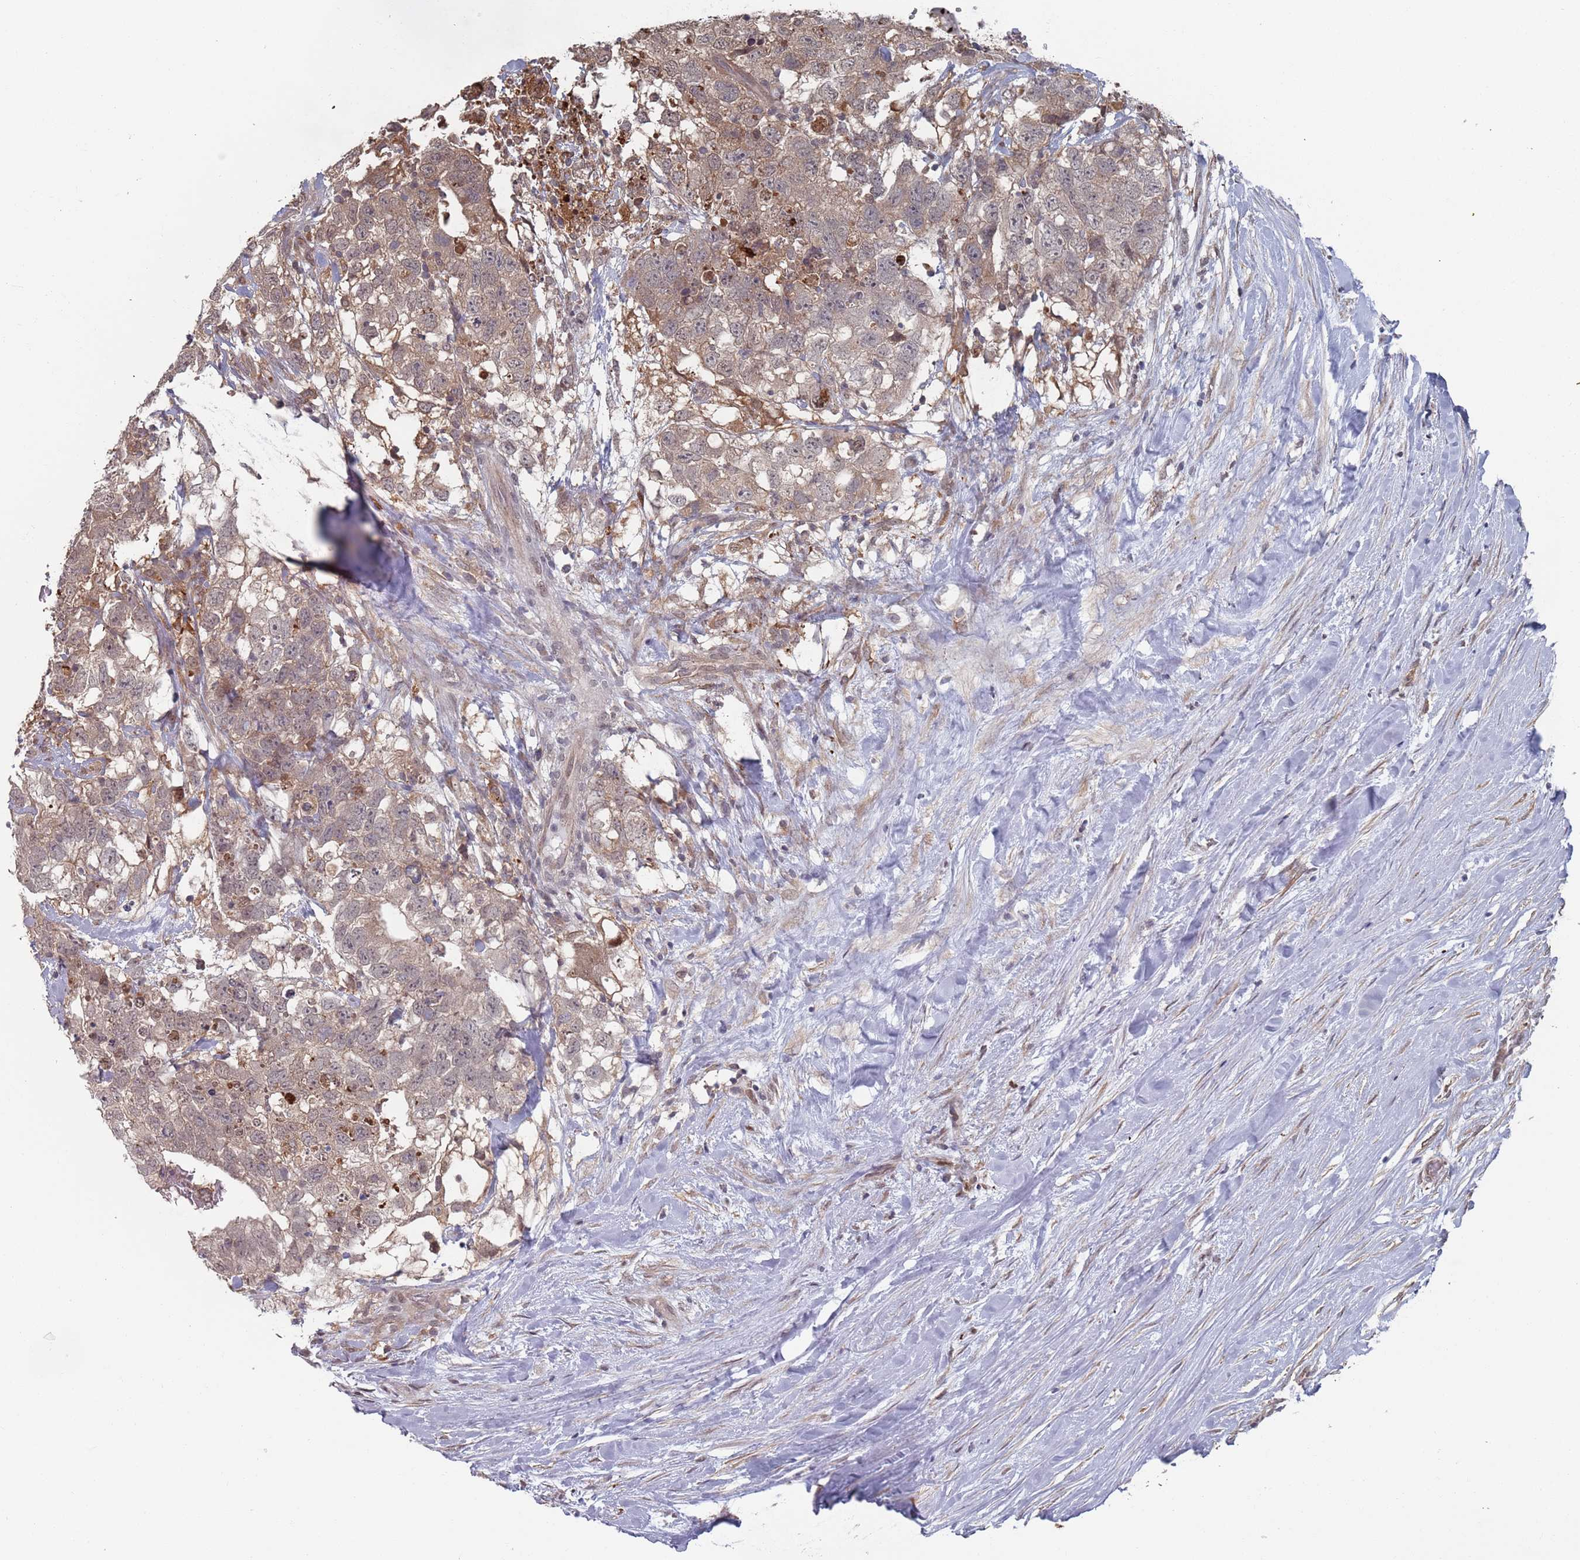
{"staining": {"intensity": "weak", "quantity": "25%-75%", "location": "cytoplasmic/membranous"}, "tissue": "testis cancer", "cell_type": "Tumor cells", "image_type": "cancer", "snomed": [{"axis": "morphology", "description": "Seminoma, NOS"}, {"axis": "morphology", "description": "Carcinoma, Embryonal, NOS"}, {"axis": "topography", "description": "Testis"}], "caption": "Testis cancer stained with a protein marker exhibits weak staining in tumor cells.", "gene": "DGKD", "patient": {"sex": "male", "age": 29}}